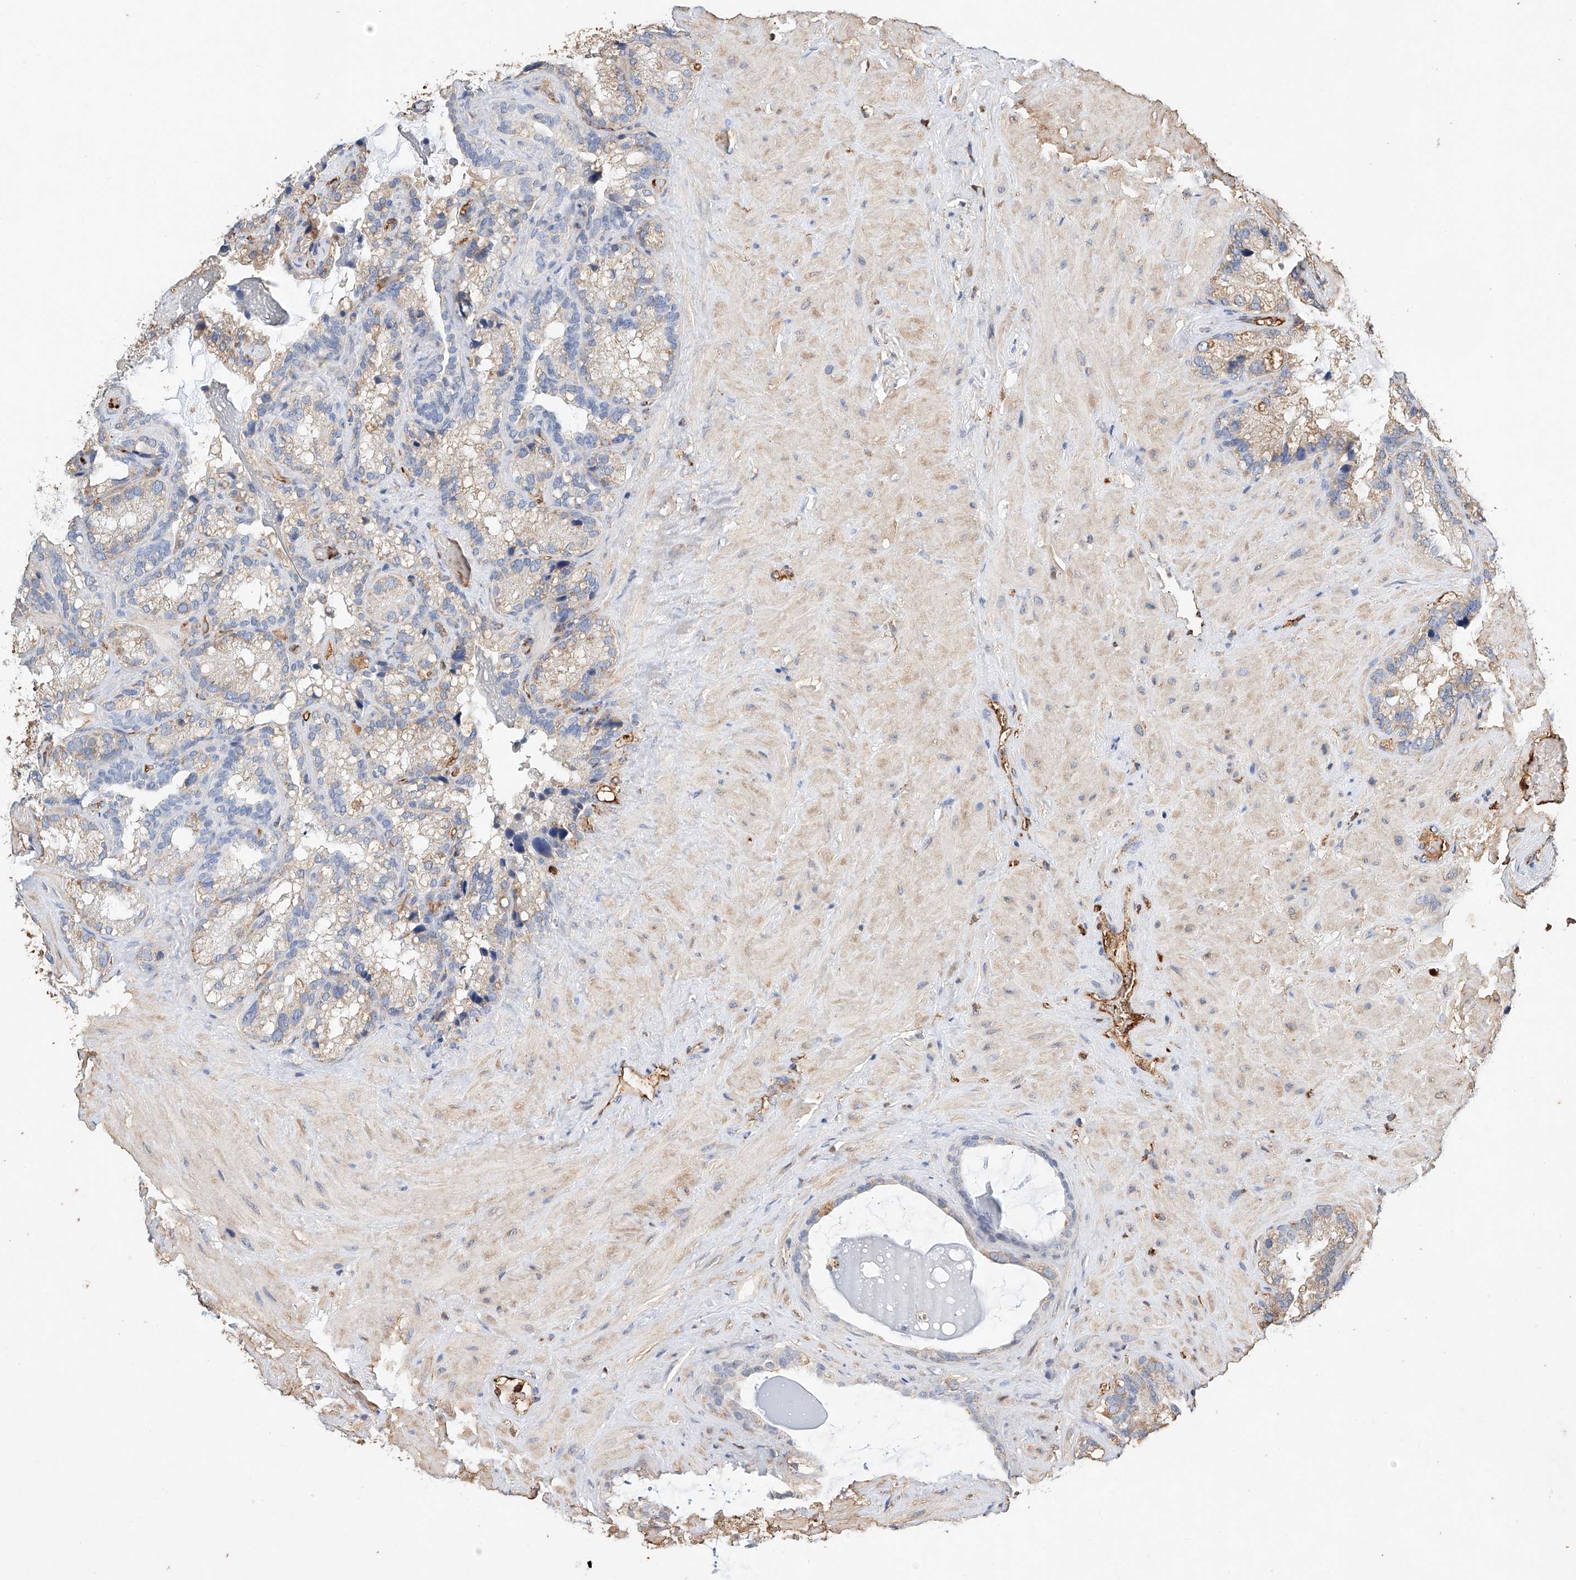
{"staining": {"intensity": "moderate", "quantity": "25%-75%", "location": "cytoplasmic/membranous"}, "tissue": "seminal vesicle", "cell_type": "Glandular cells", "image_type": "normal", "snomed": [{"axis": "morphology", "description": "Normal tissue, NOS"}, {"axis": "topography", "description": "Prostate"}, {"axis": "topography", "description": "Seminal veicle"}], "caption": "Immunohistochemistry (DAB) staining of unremarkable human seminal vesicle displays moderate cytoplasmic/membranous protein staining in approximately 25%-75% of glandular cells.", "gene": "CTDP1", "patient": {"sex": "male", "age": 68}}